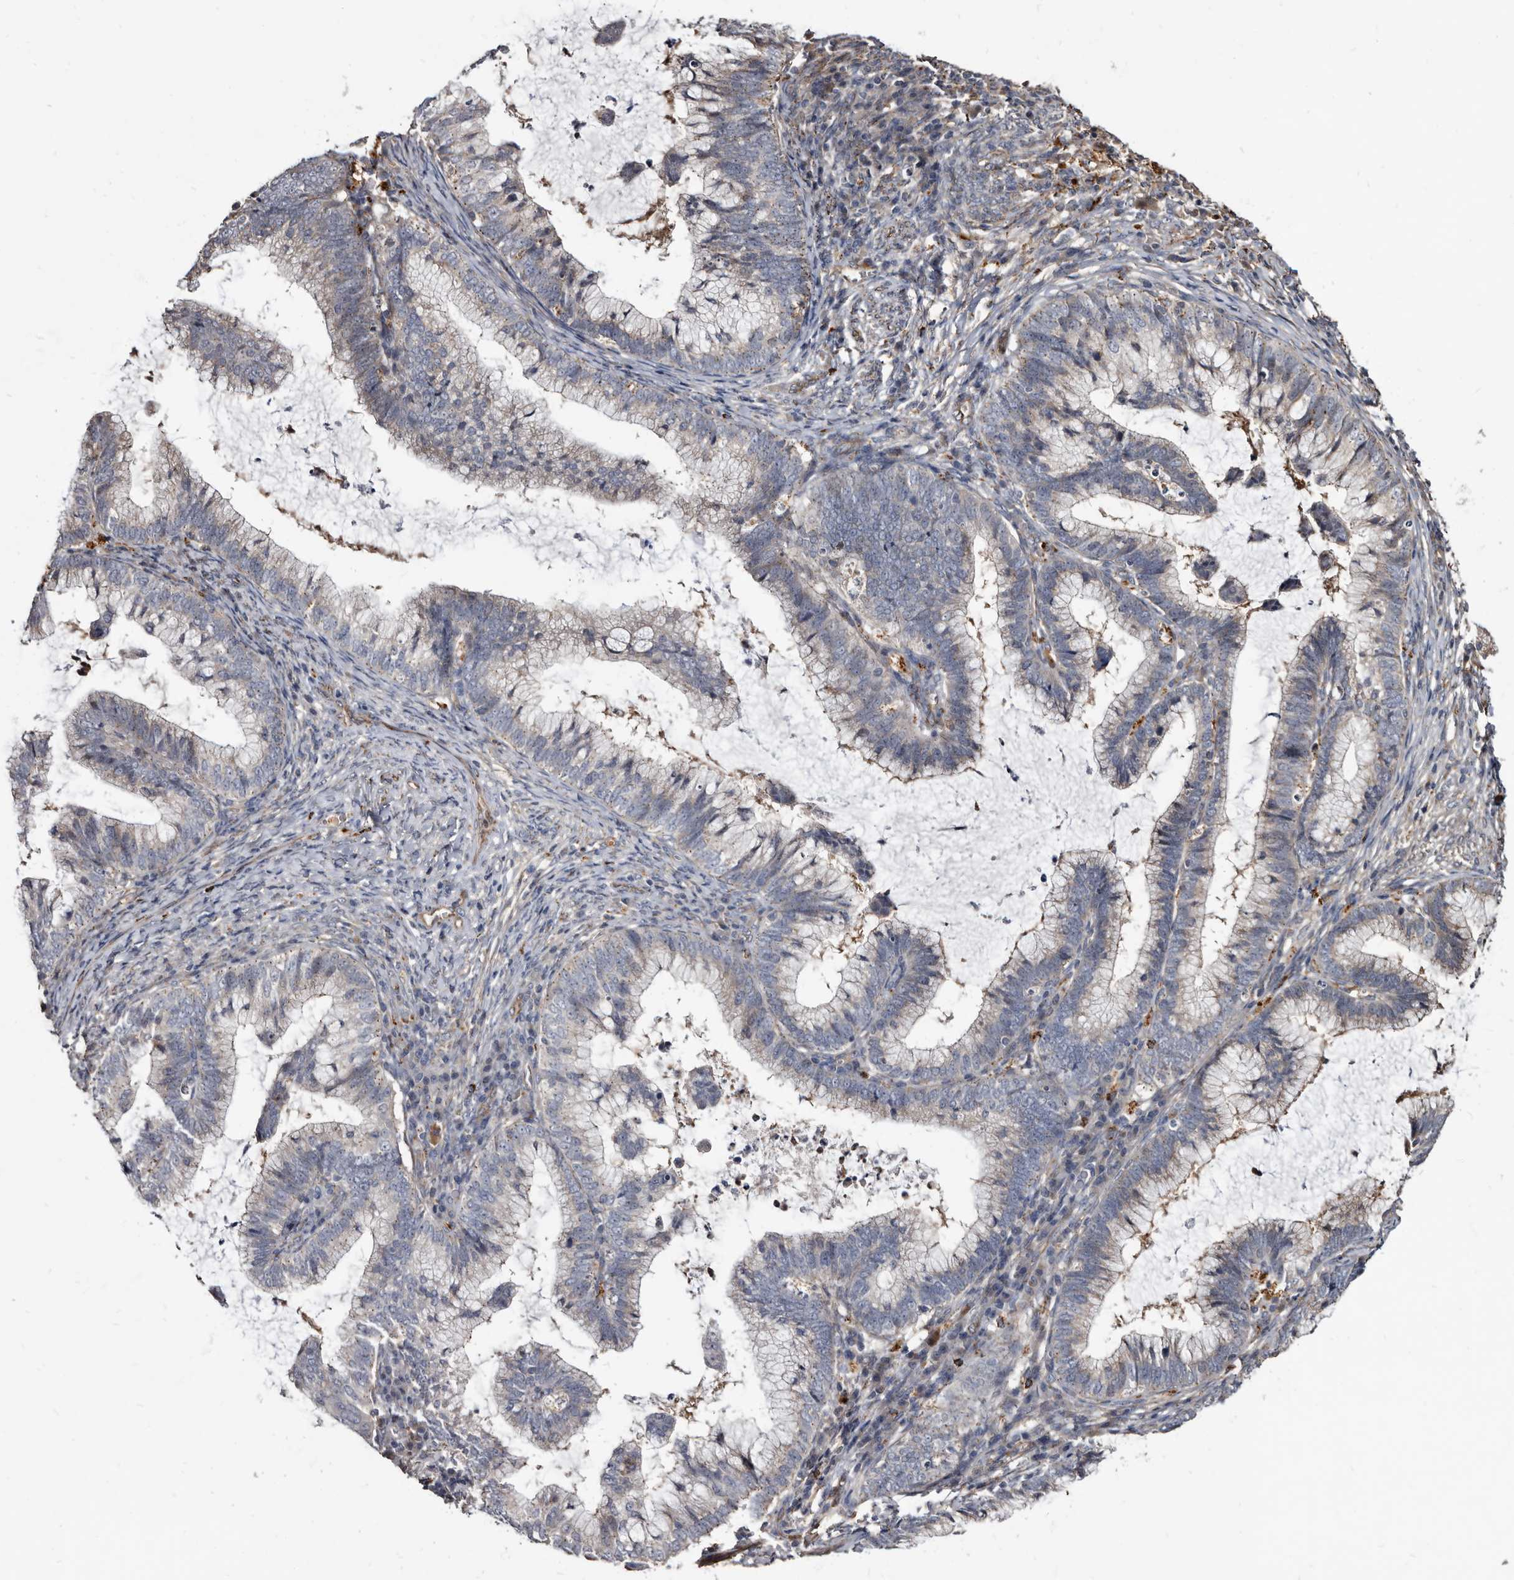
{"staining": {"intensity": "moderate", "quantity": "<25%", "location": "cytoplasmic/membranous"}, "tissue": "cervical cancer", "cell_type": "Tumor cells", "image_type": "cancer", "snomed": [{"axis": "morphology", "description": "Adenocarcinoma, NOS"}, {"axis": "topography", "description": "Cervix"}], "caption": "IHC image of neoplastic tissue: human cervical cancer stained using IHC demonstrates low levels of moderate protein expression localized specifically in the cytoplasmic/membranous of tumor cells, appearing as a cytoplasmic/membranous brown color.", "gene": "CTSA", "patient": {"sex": "female", "age": 36}}